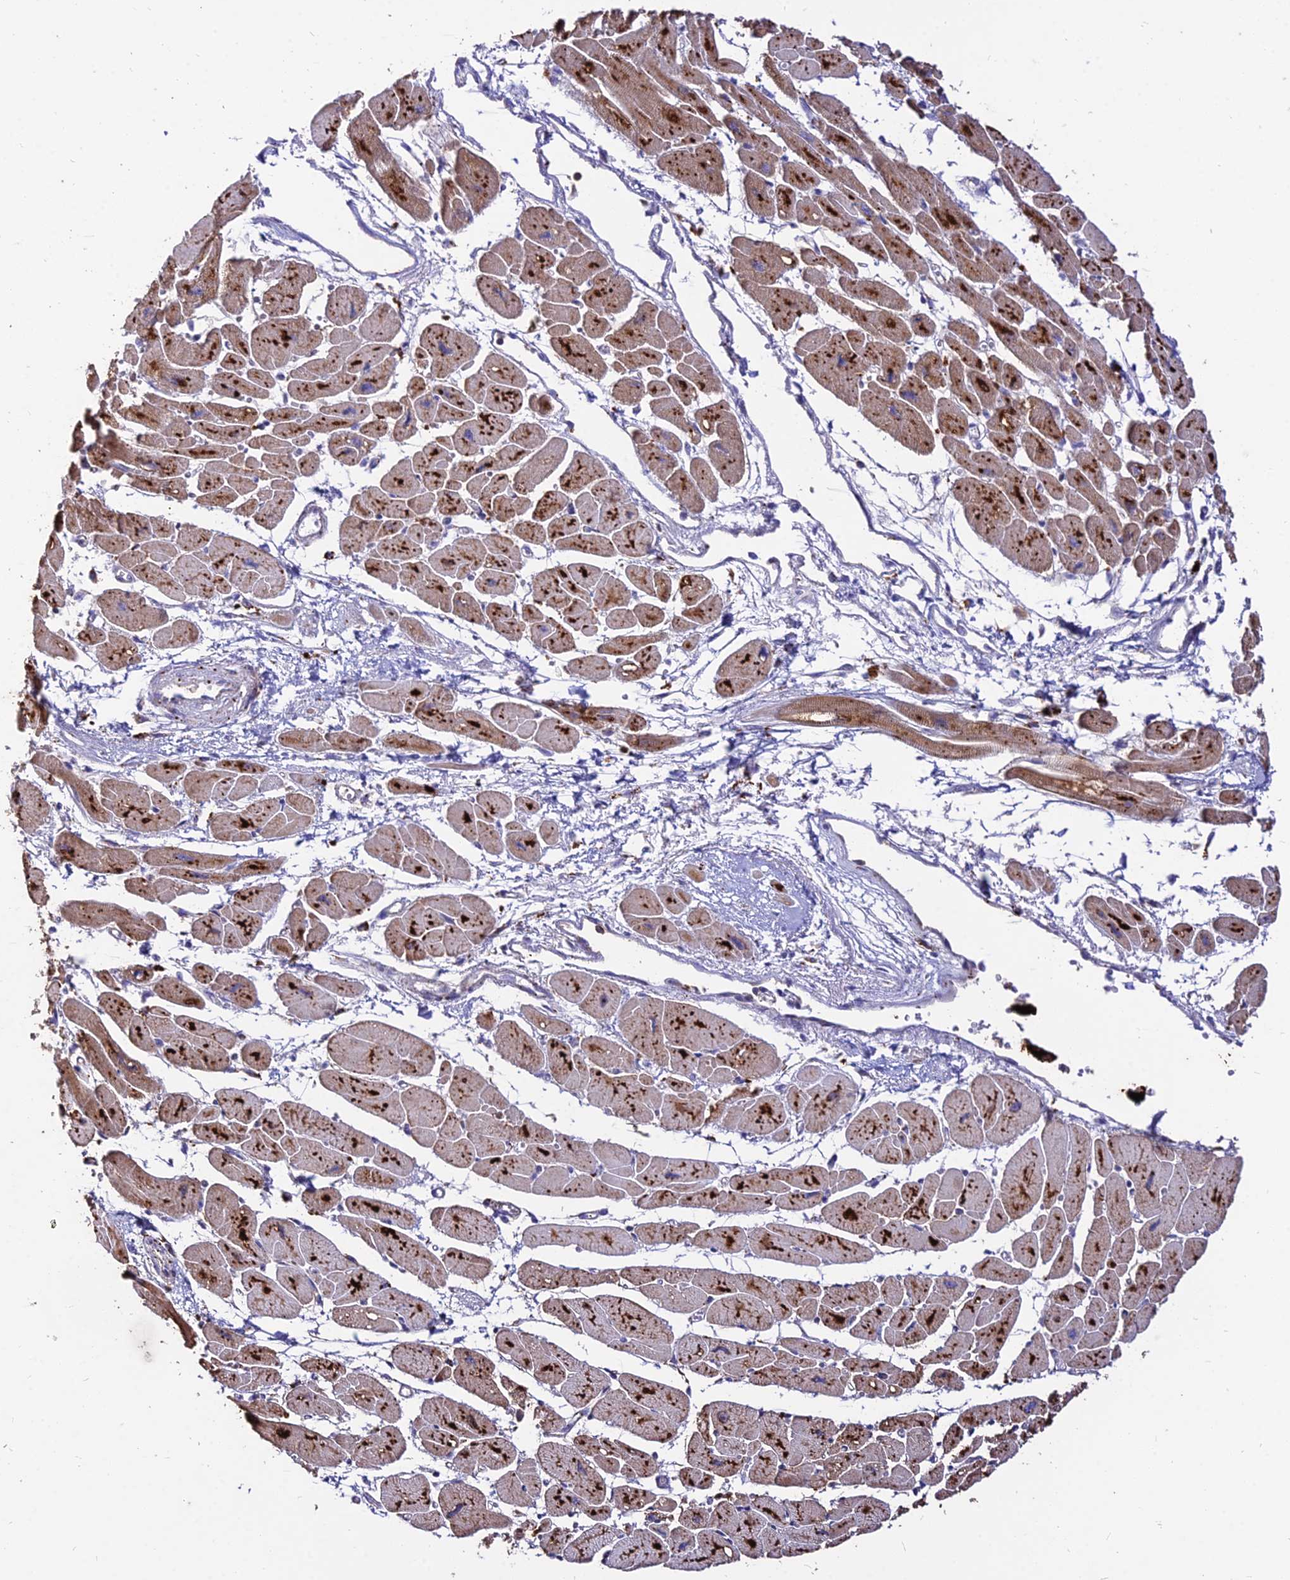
{"staining": {"intensity": "strong", "quantity": ">75%", "location": "cytoplasmic/membranous"}, "tissue": "heart muscle", "cell_type": "Cardiomyocytes", "image_type": "normal", "snomed": [{"axis": "morphology", "description": "Normal tissue, NOS"}, {"axis": "topography", "description": "Heart"}], "caption": "Heart muscle stained with DAB immunohistochemistry (IHC) demonstrates high levels of strong cytoplasmic/membranous staining in about >75% of cardiomyocytes. (Brightfield microscopy of DAB IHC at high magnification).", "gene": "PNLIPRP3", "patient": {"sex": "female", "age": 54}}